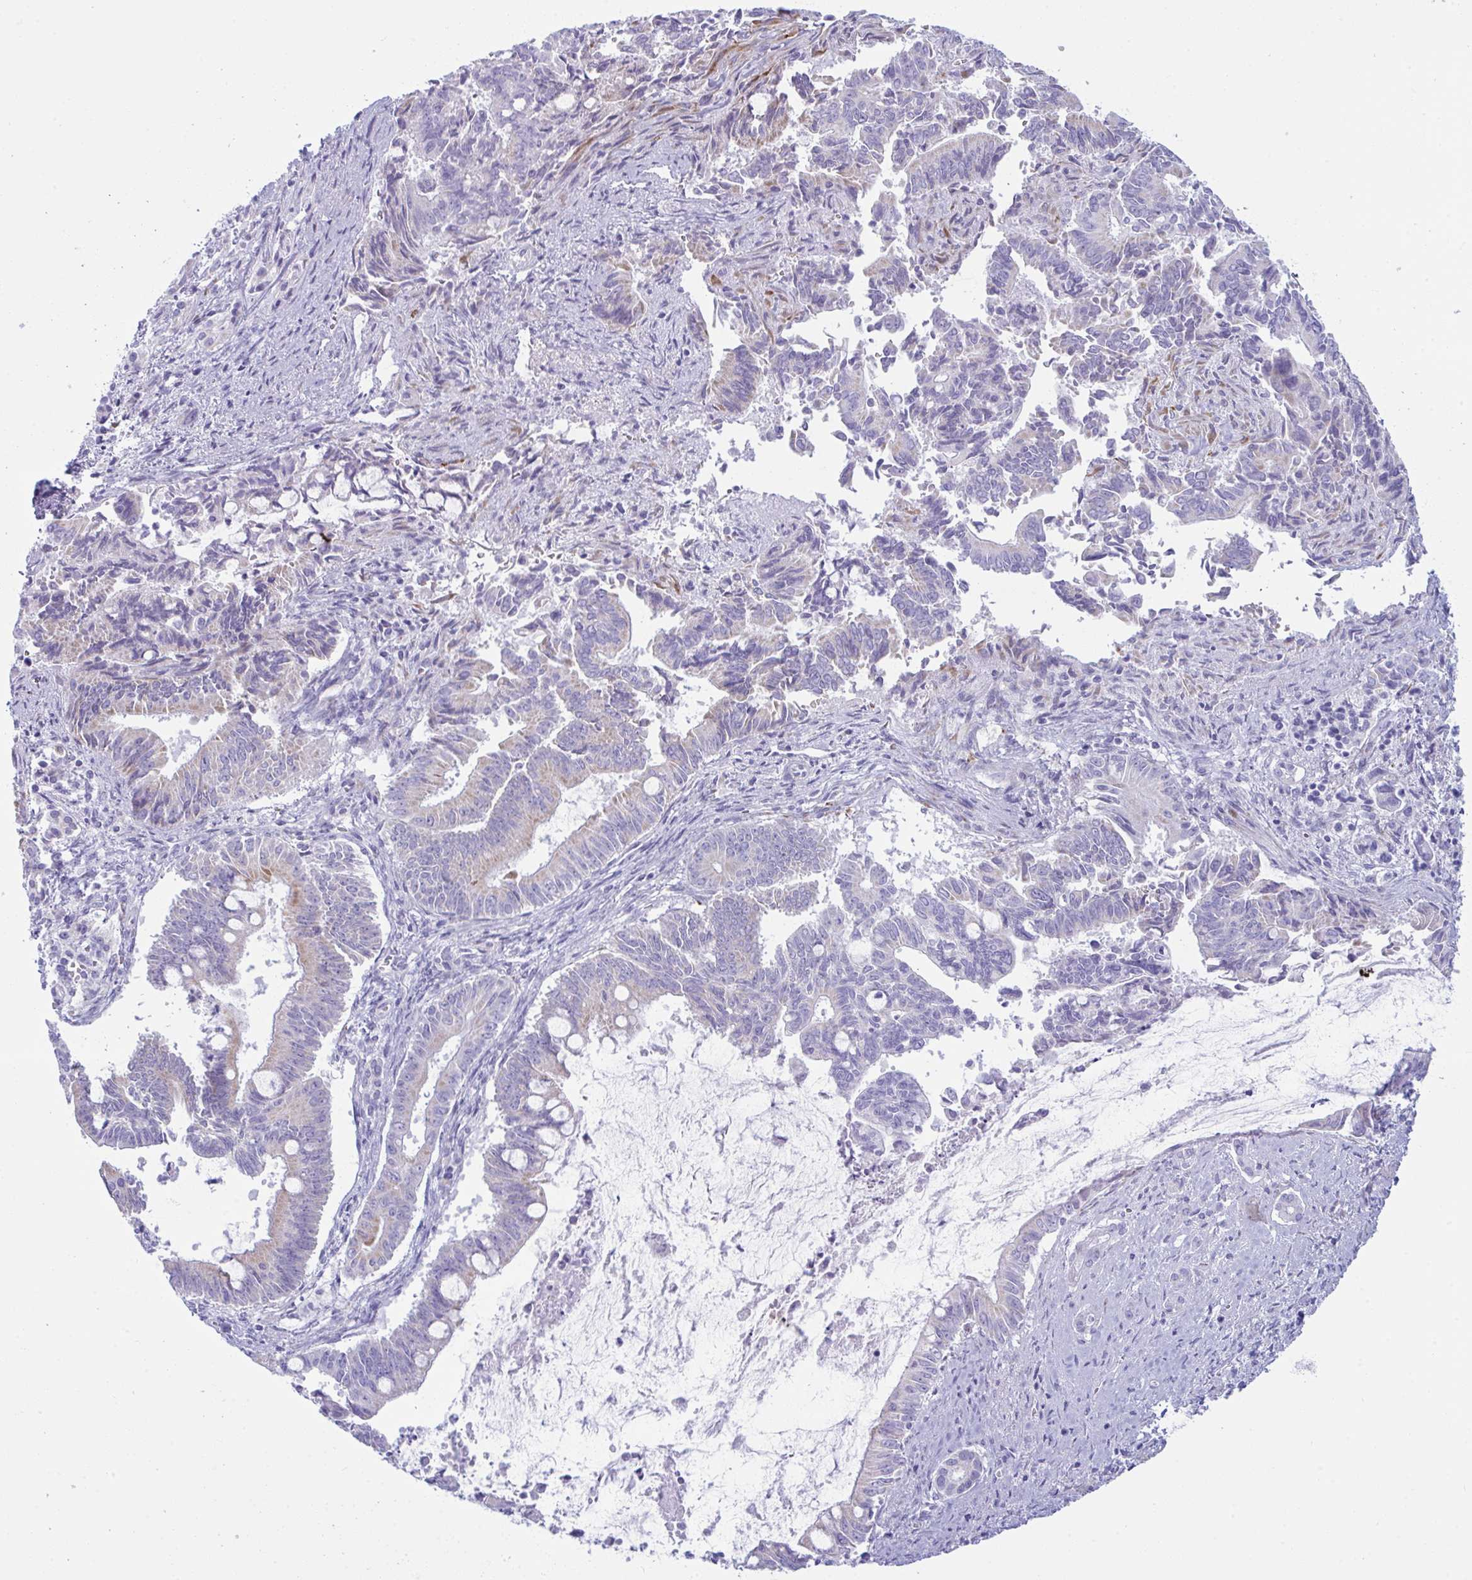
{"staining": {"intensity": "moderate", "quantity": "<25%", "location": "cytoplasmic/membranous"}, "tissue": "pancreatic cancer", "cell_type": "Tumor cells", "image_type": "cancer", "snomed": [{"axis": "morphology", "description": "Adenocarcinoma, NOS"}, {"axis": "topography", "description": "Pancreas"}], "caption": "Adenocarcinoma (pancreatic) stained for a protein (brown) reveals moderate cytoplasmic/membranous positive staining in about <25% of tumor cells.", "gene": "BBS1", "patient": {"sex": "male", "age": 68}}